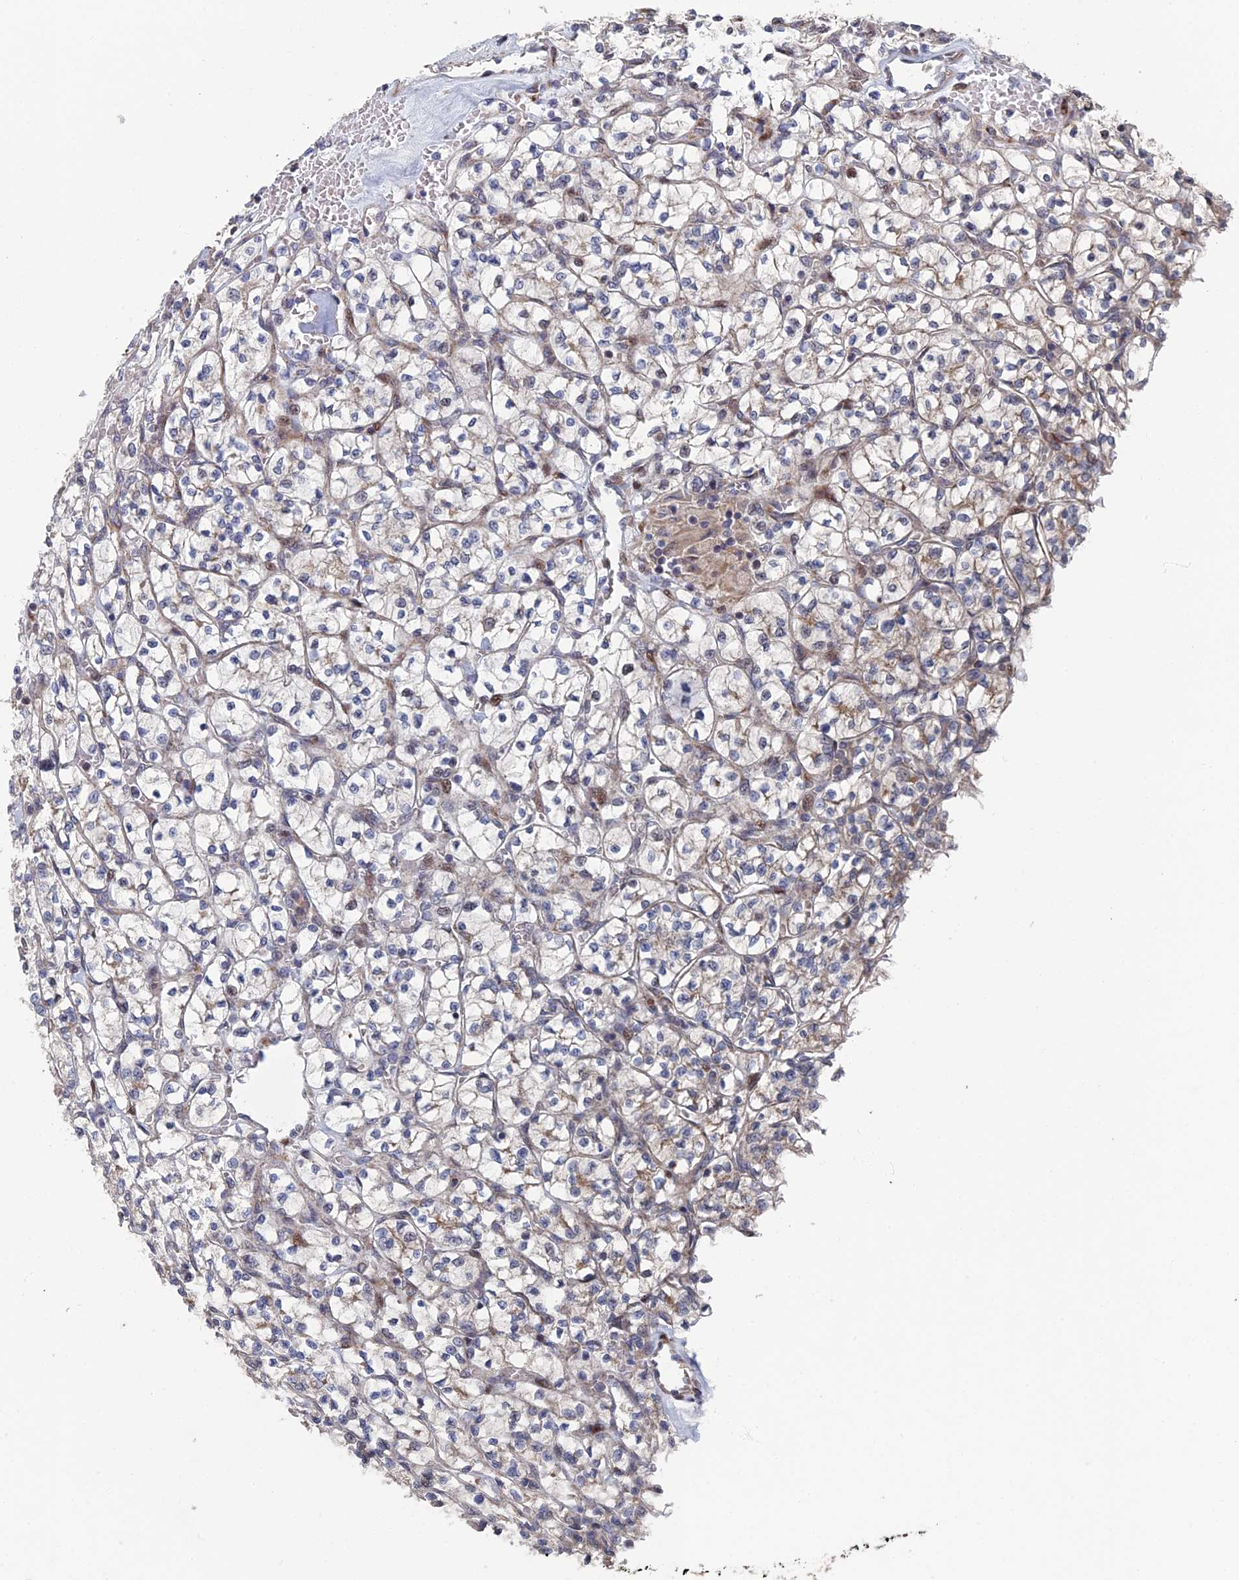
{"staining": {"intensity": "negative", "quantity": "none", "location": "none"}, "tissue": "renal cancer", "cell_type": "Tumor cells", "image_type": "cancer", "snomed": [{"axis": "morphology", "description": "Adenocarcinoma, NOS"}, {"axis": "topography", "description": "Kidney"}], "caption": "Tumor cells show no significant protein positivity in adenocarcinoma (renal).", "gene": "GTF2IRD1", "patient": {"sex": "female", "age": 64}}